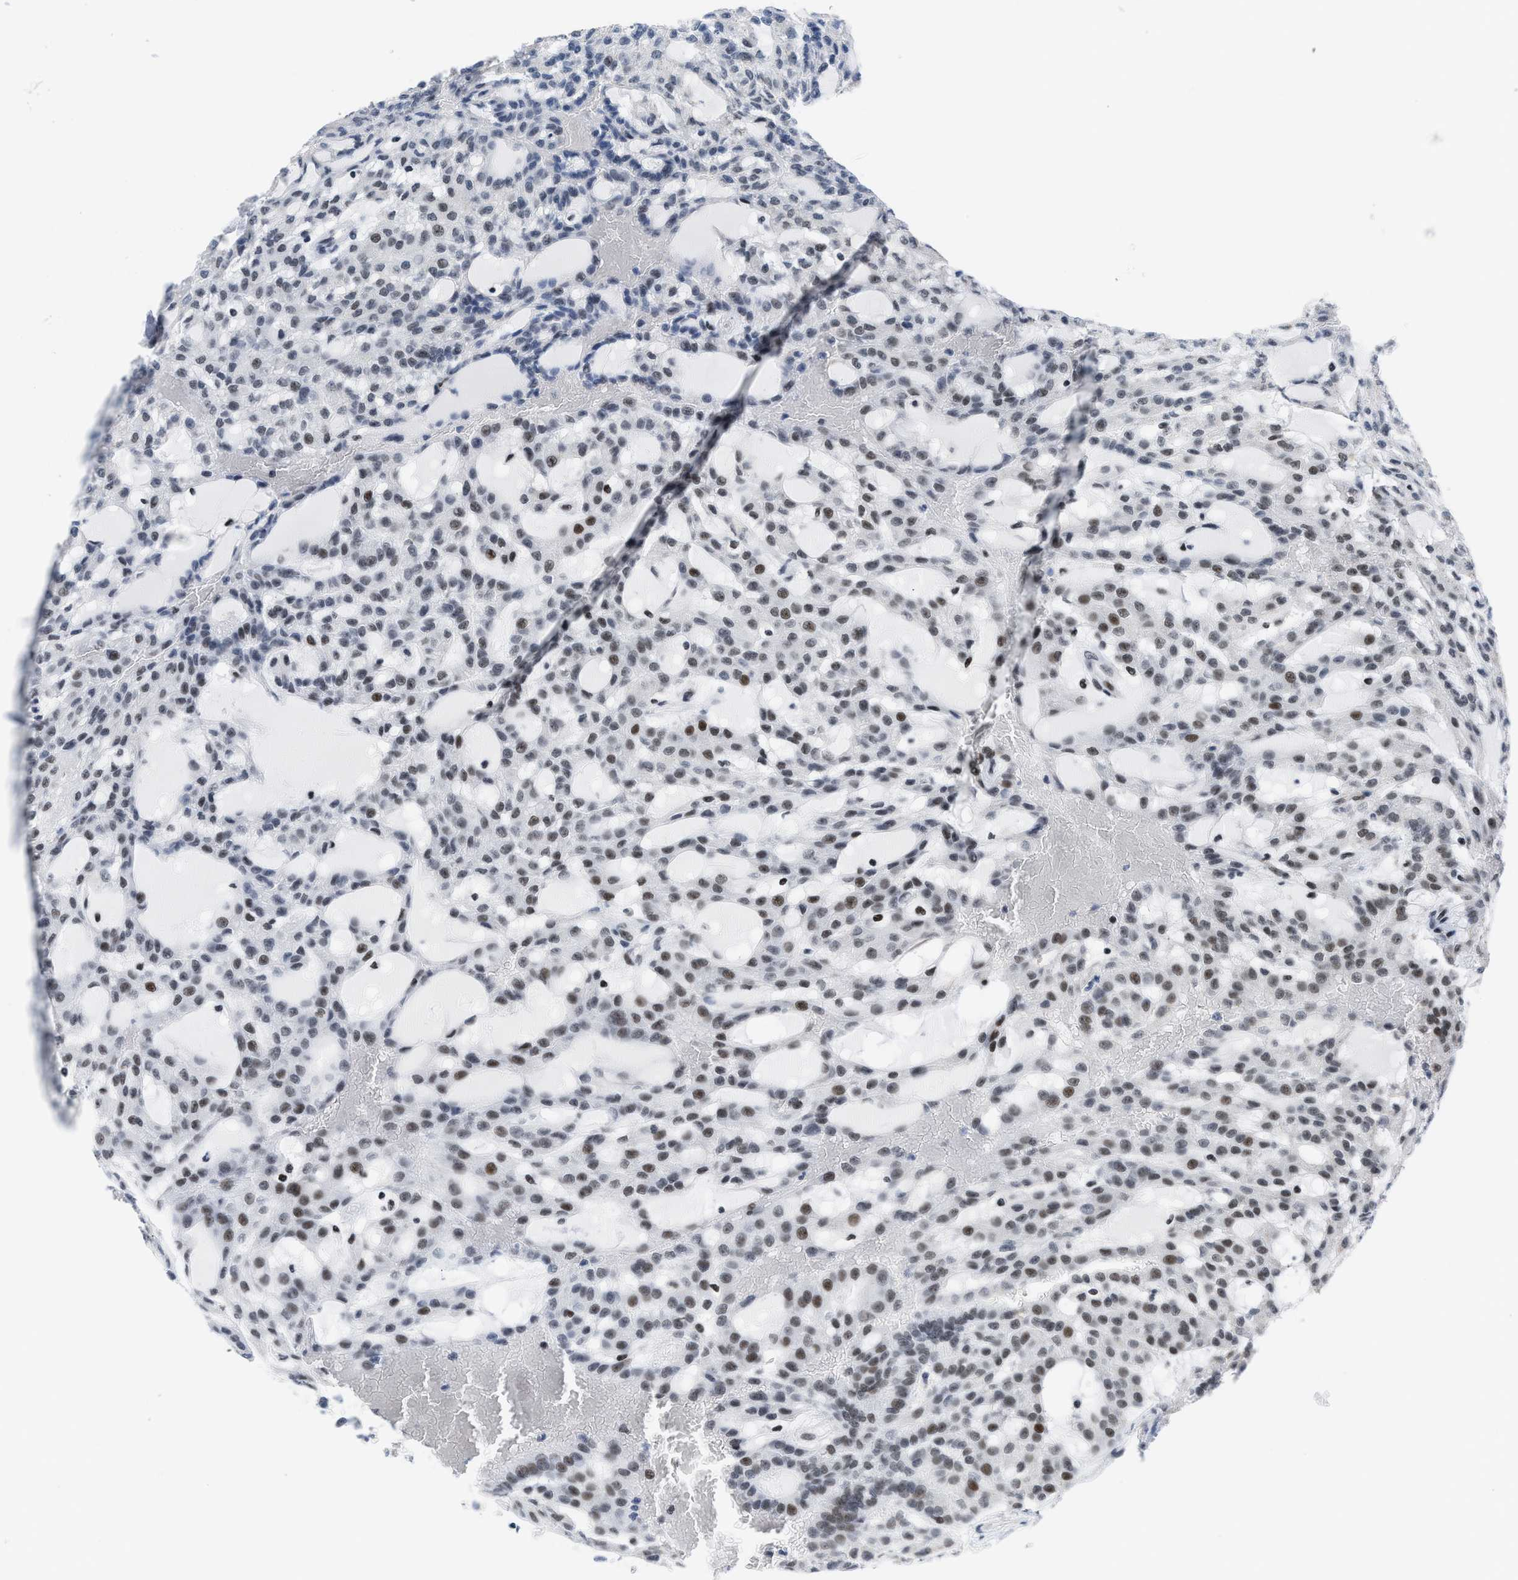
{"staining": {"intensity": "moderate", "quantity": ">75%", "location": "nuclear"}, "tissue": "renal cancer", "cell_type": "Tumor cells", "image_type": "cancer", "snomed": [{"axis": "morphology", "description": "Adenocarcinoma, NOS"}, {"axis": "topography", "description": "Kidney"}], "caption": "The image shows staining of adenocarcinoma (renal), revealing moderate nuclear protein positivity (brown color) within tumor cells.", "gene": "TERF2IP", "patient": {"sex": "male", "age": 63}}